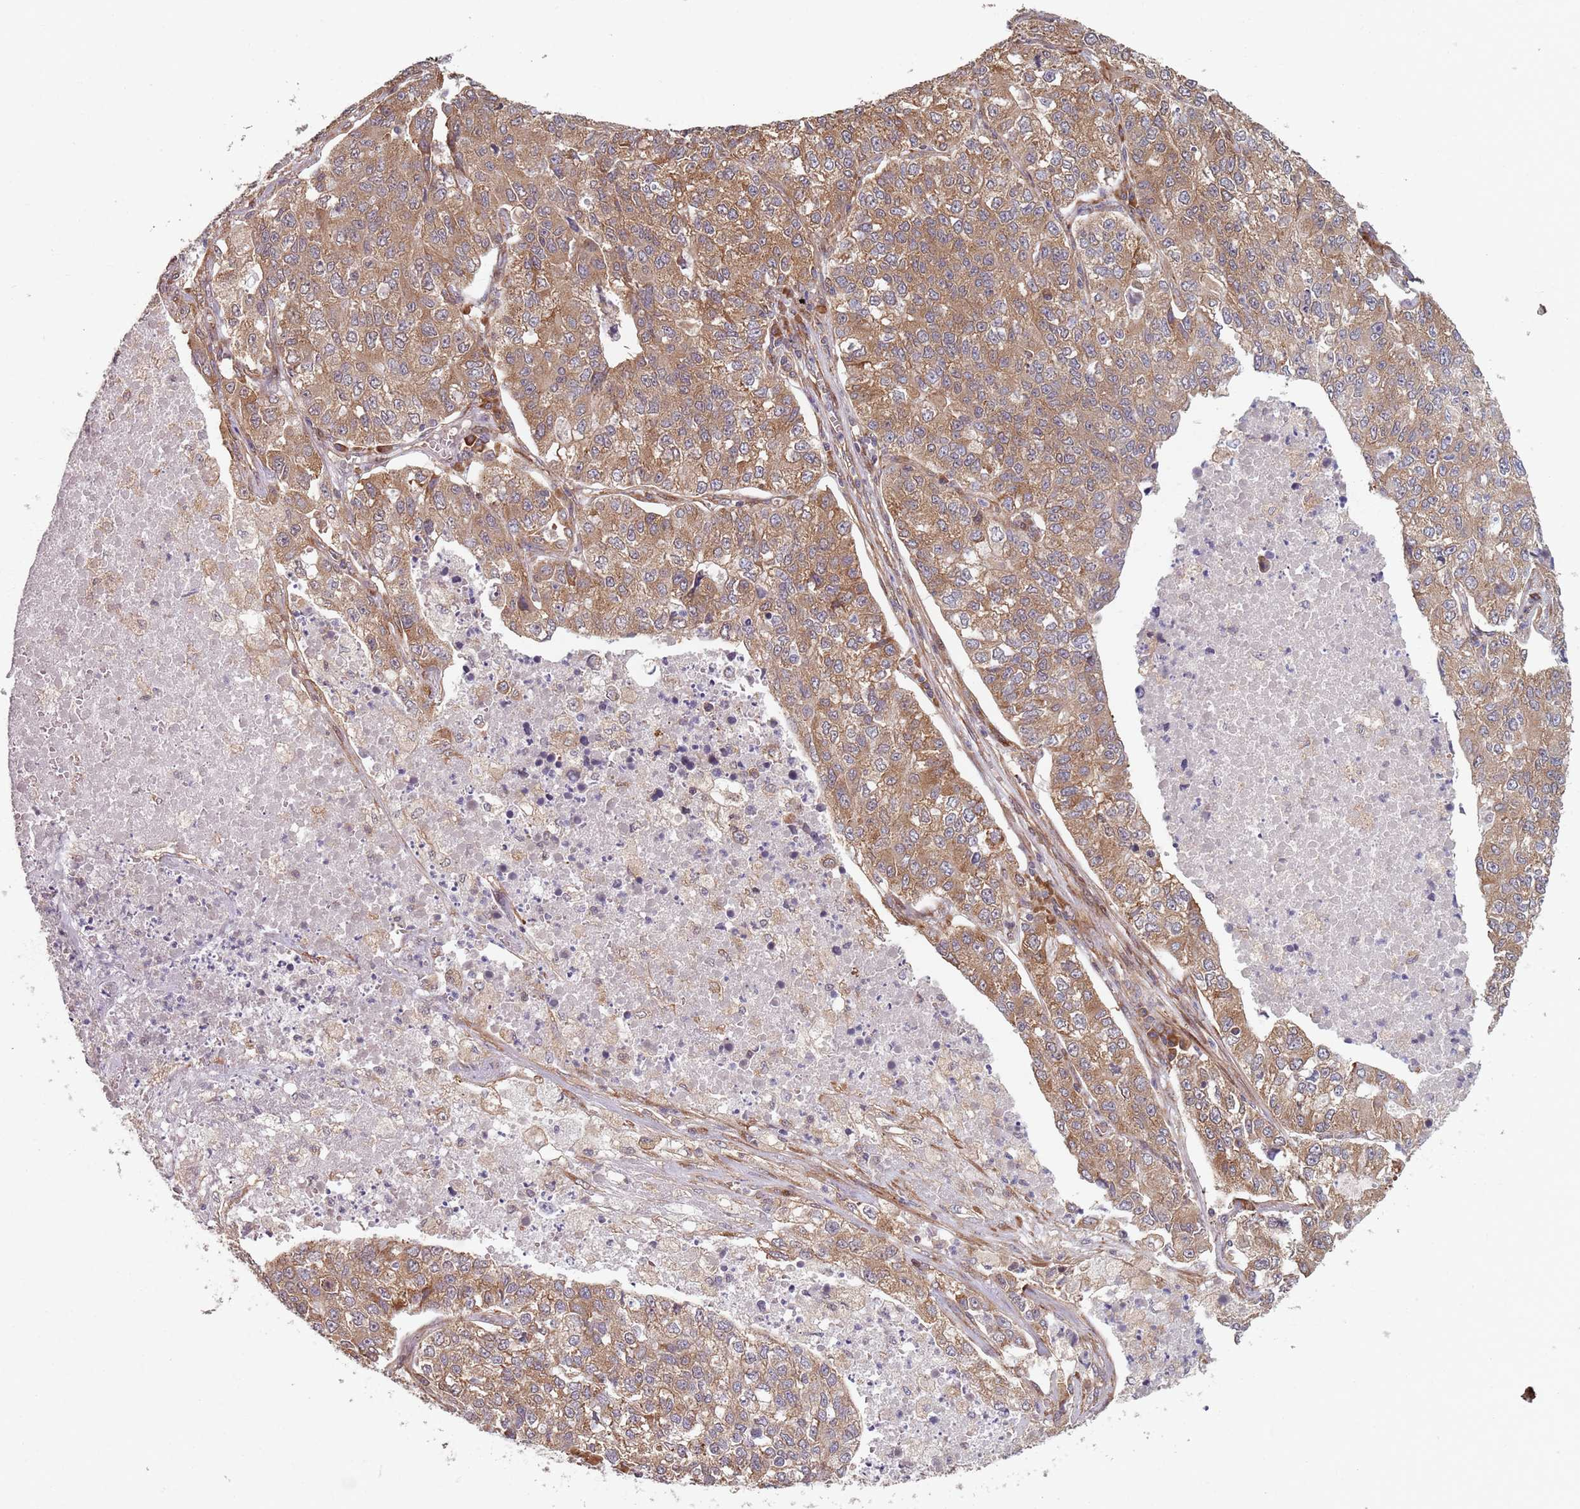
{"staining": {"intensity": "moderate", "quantity": ">75%", "location": "cytoplasmic/membranous"}, "tissue": "lung cancer", "cell_type": "Tumor cells", "image_type": "cancer", "snomed": [{"axis": "morphology", "description": "Adenocarcinoma, NOS"}, {"axis": "topography", "description": "Lung"}], "caption": "A high-resolution micrograph shows immunohistochemistry staining of lung adenocarcinoma, which displays moderate cytoplasmic/membranous staining in approximately >75% of tumor cells.", "gene": "NOTCH3", "patient": {"sex": "male", "age": 49}}